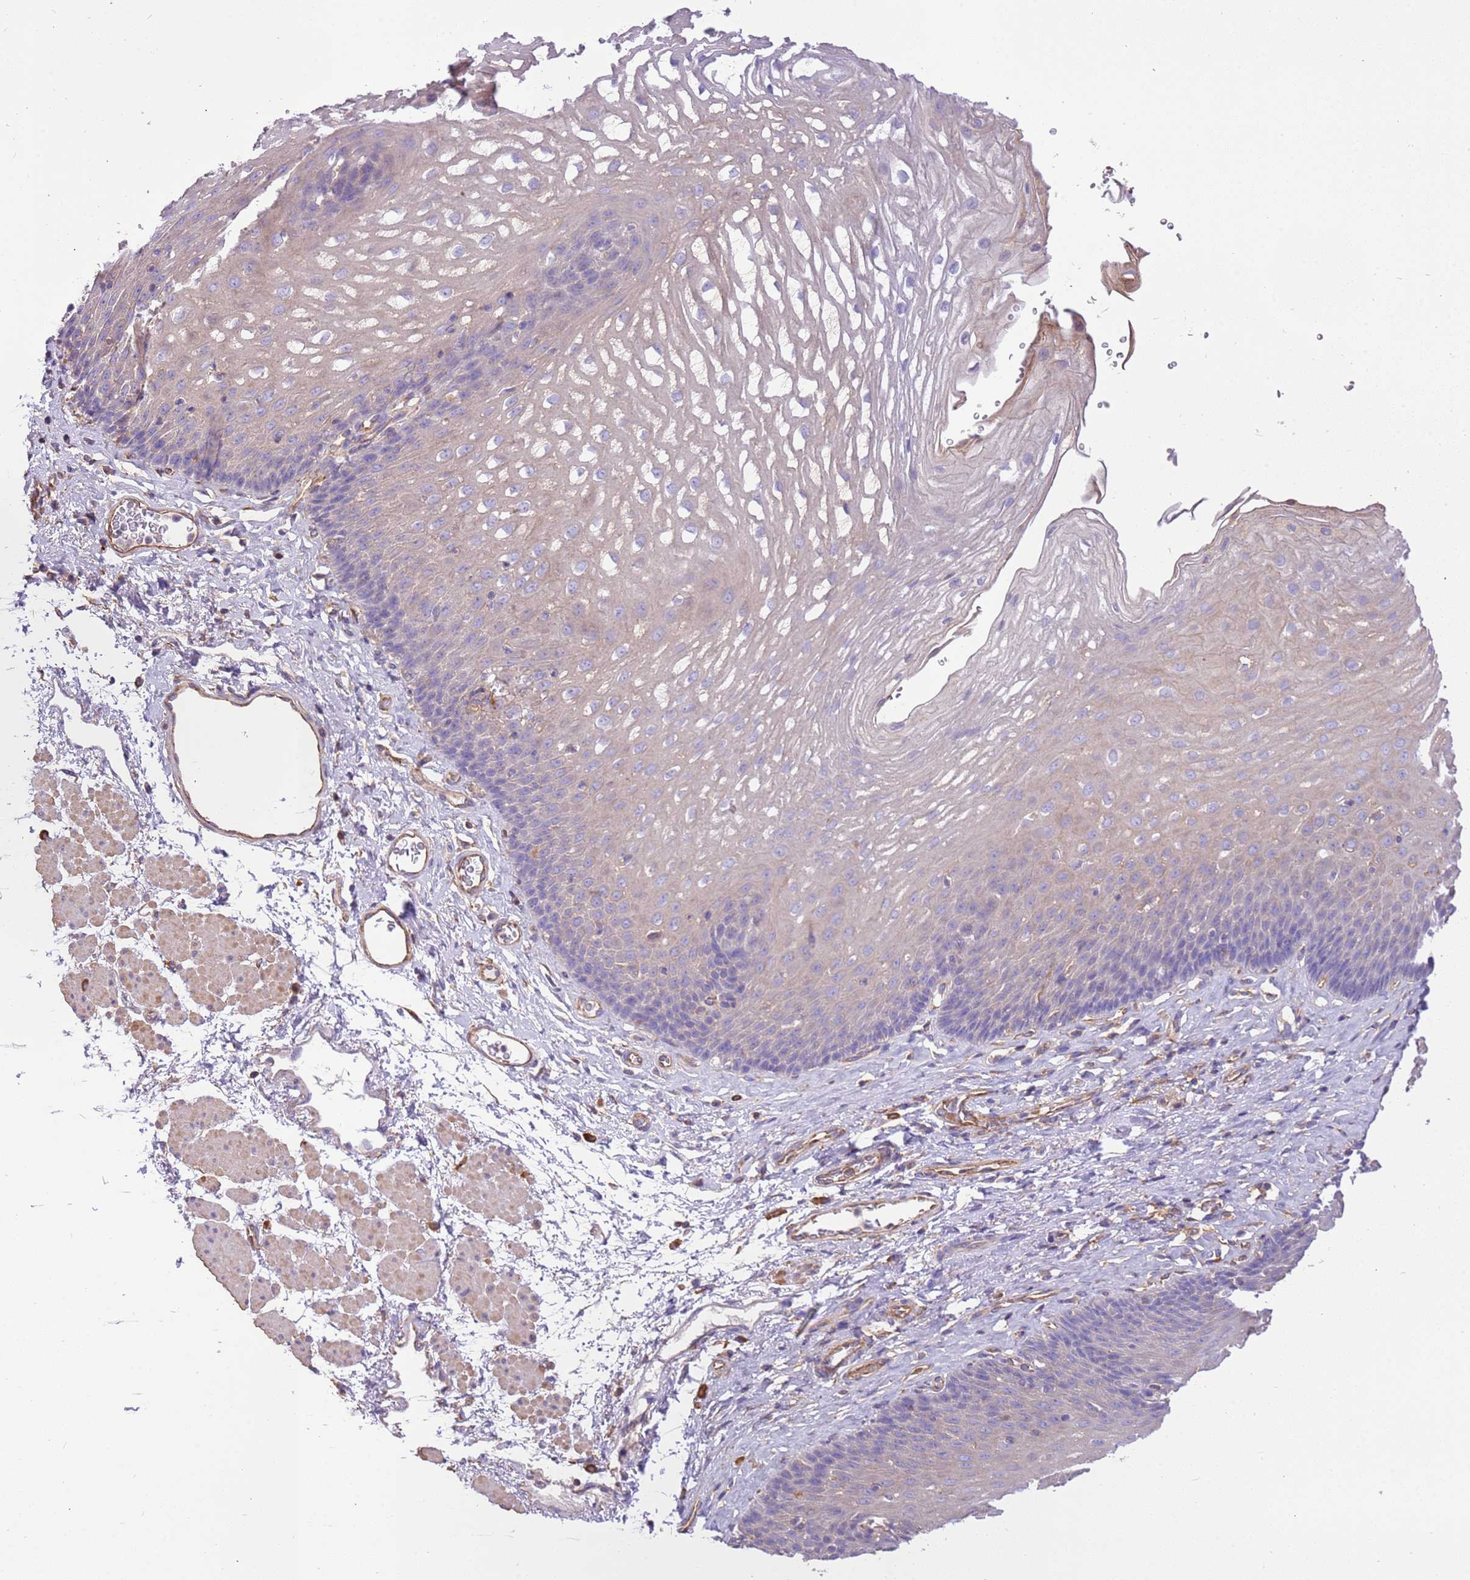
{"staining": {"intensity": "negative", "quantity": "none", "location": "none"}, "tissue": "esophagus", "cell_type": "Squamous epithelial cells", "image_type": "normal", "snomed": [{"axis": "morphology", "description": "Normal tissue, NOS"}, {"axis": "topography", "description": "Esophagus"}], "caption": "A histopathology image of esophagus stained for a protein exhibits no brown staining in squamous epithelial cells.", "gene": "NAALADL1", "patient": {"sex": "female", "age": 66}}